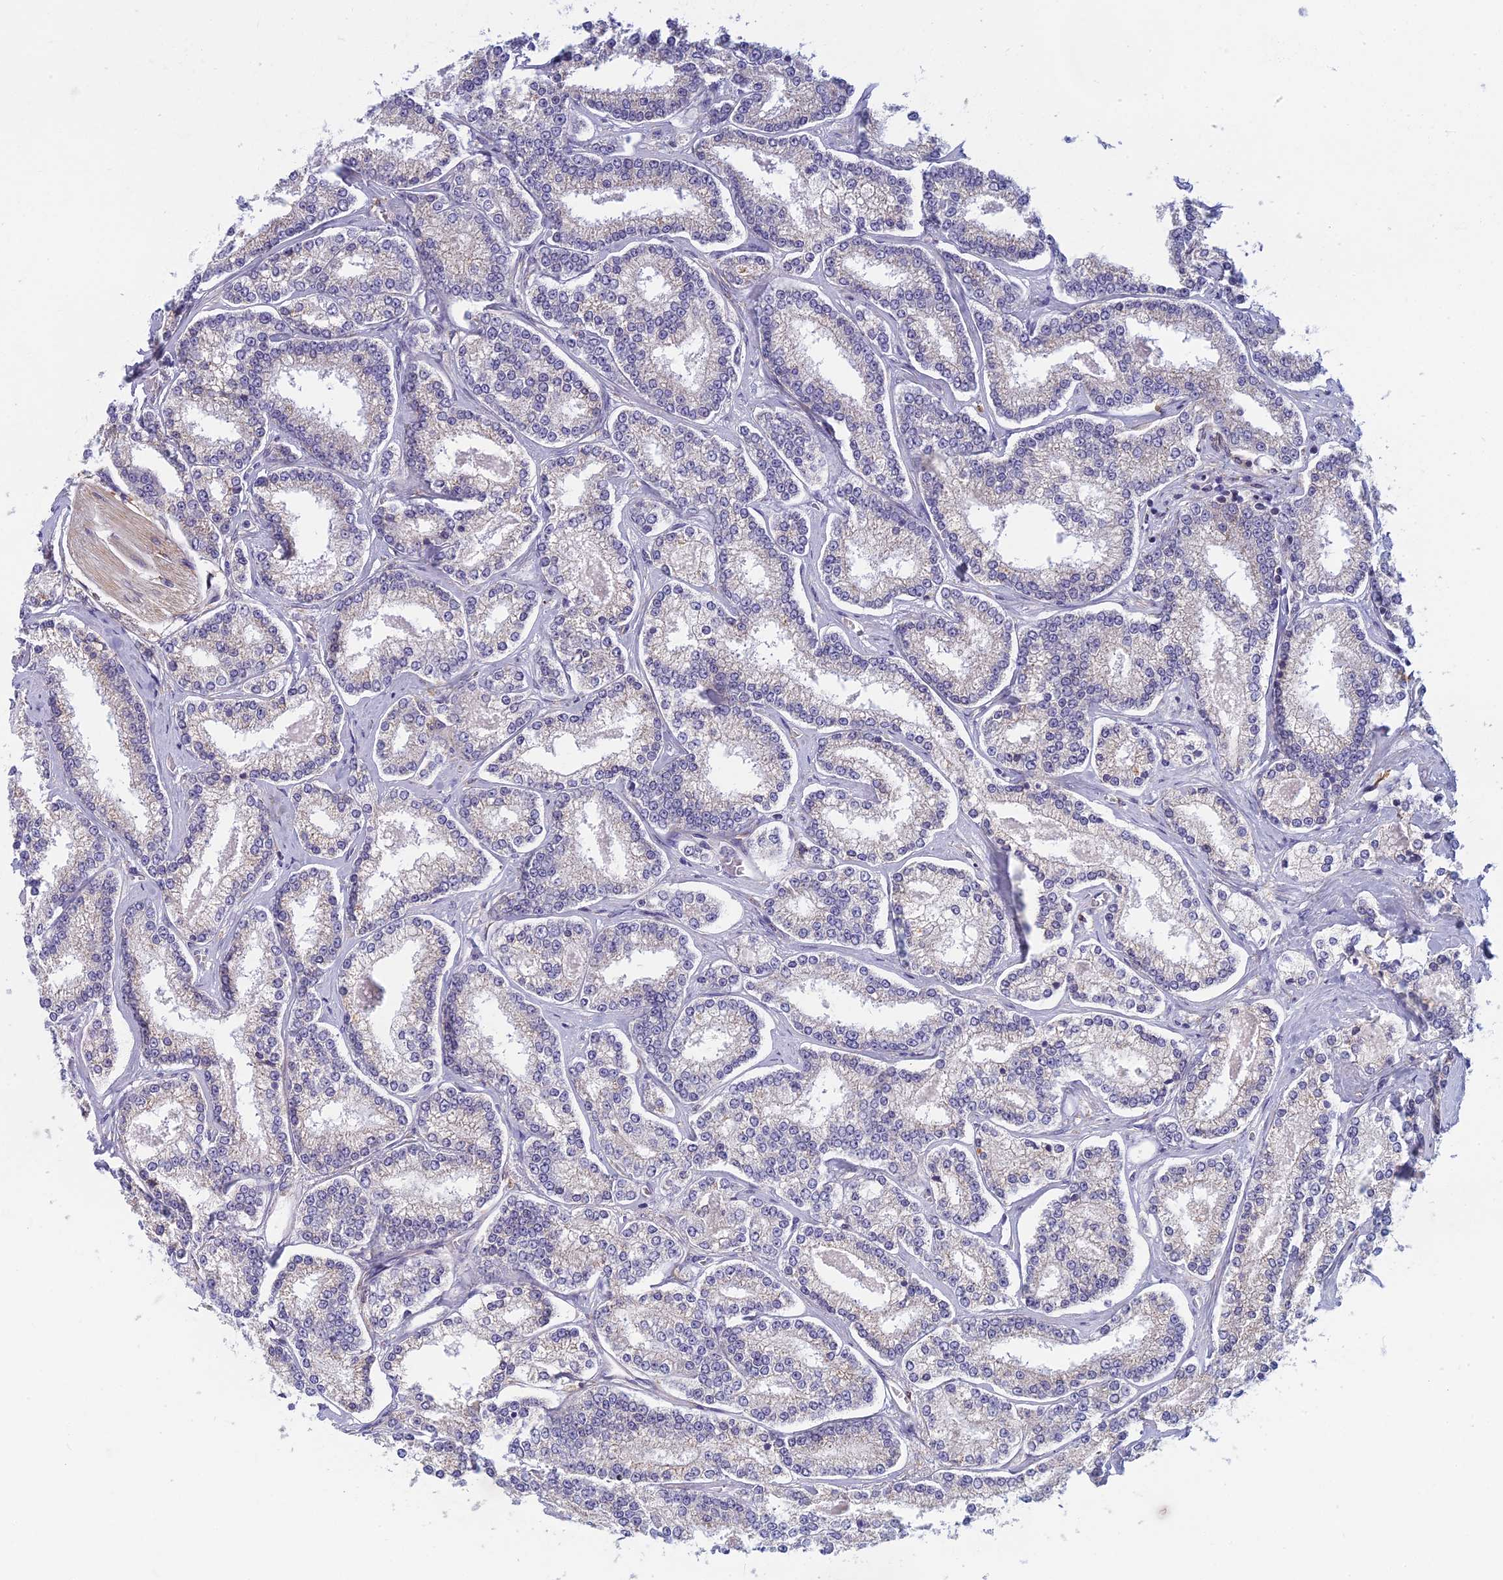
{"staining": {"intensity": "negative", "quantity": "none", "location": "none"}, "tissue": "prostate cancer", "cell_type": "Tumor cells", "image_type": "cancer", "snomed": [{"axis": "morphology", "description": "Normal tissue, NOS"}, {"axis": "morphology", "description": "Adenocarcinoma, High grade"}, {"axis": "topography", "description": "Prostate"}], "caption": "Immunohistochemical staining of prostate high-grade adenocarcinoma exhibits no significant expression in tumor cells.", "gene": "DDX51", "patient": {"sex": "male", "age": 83}}